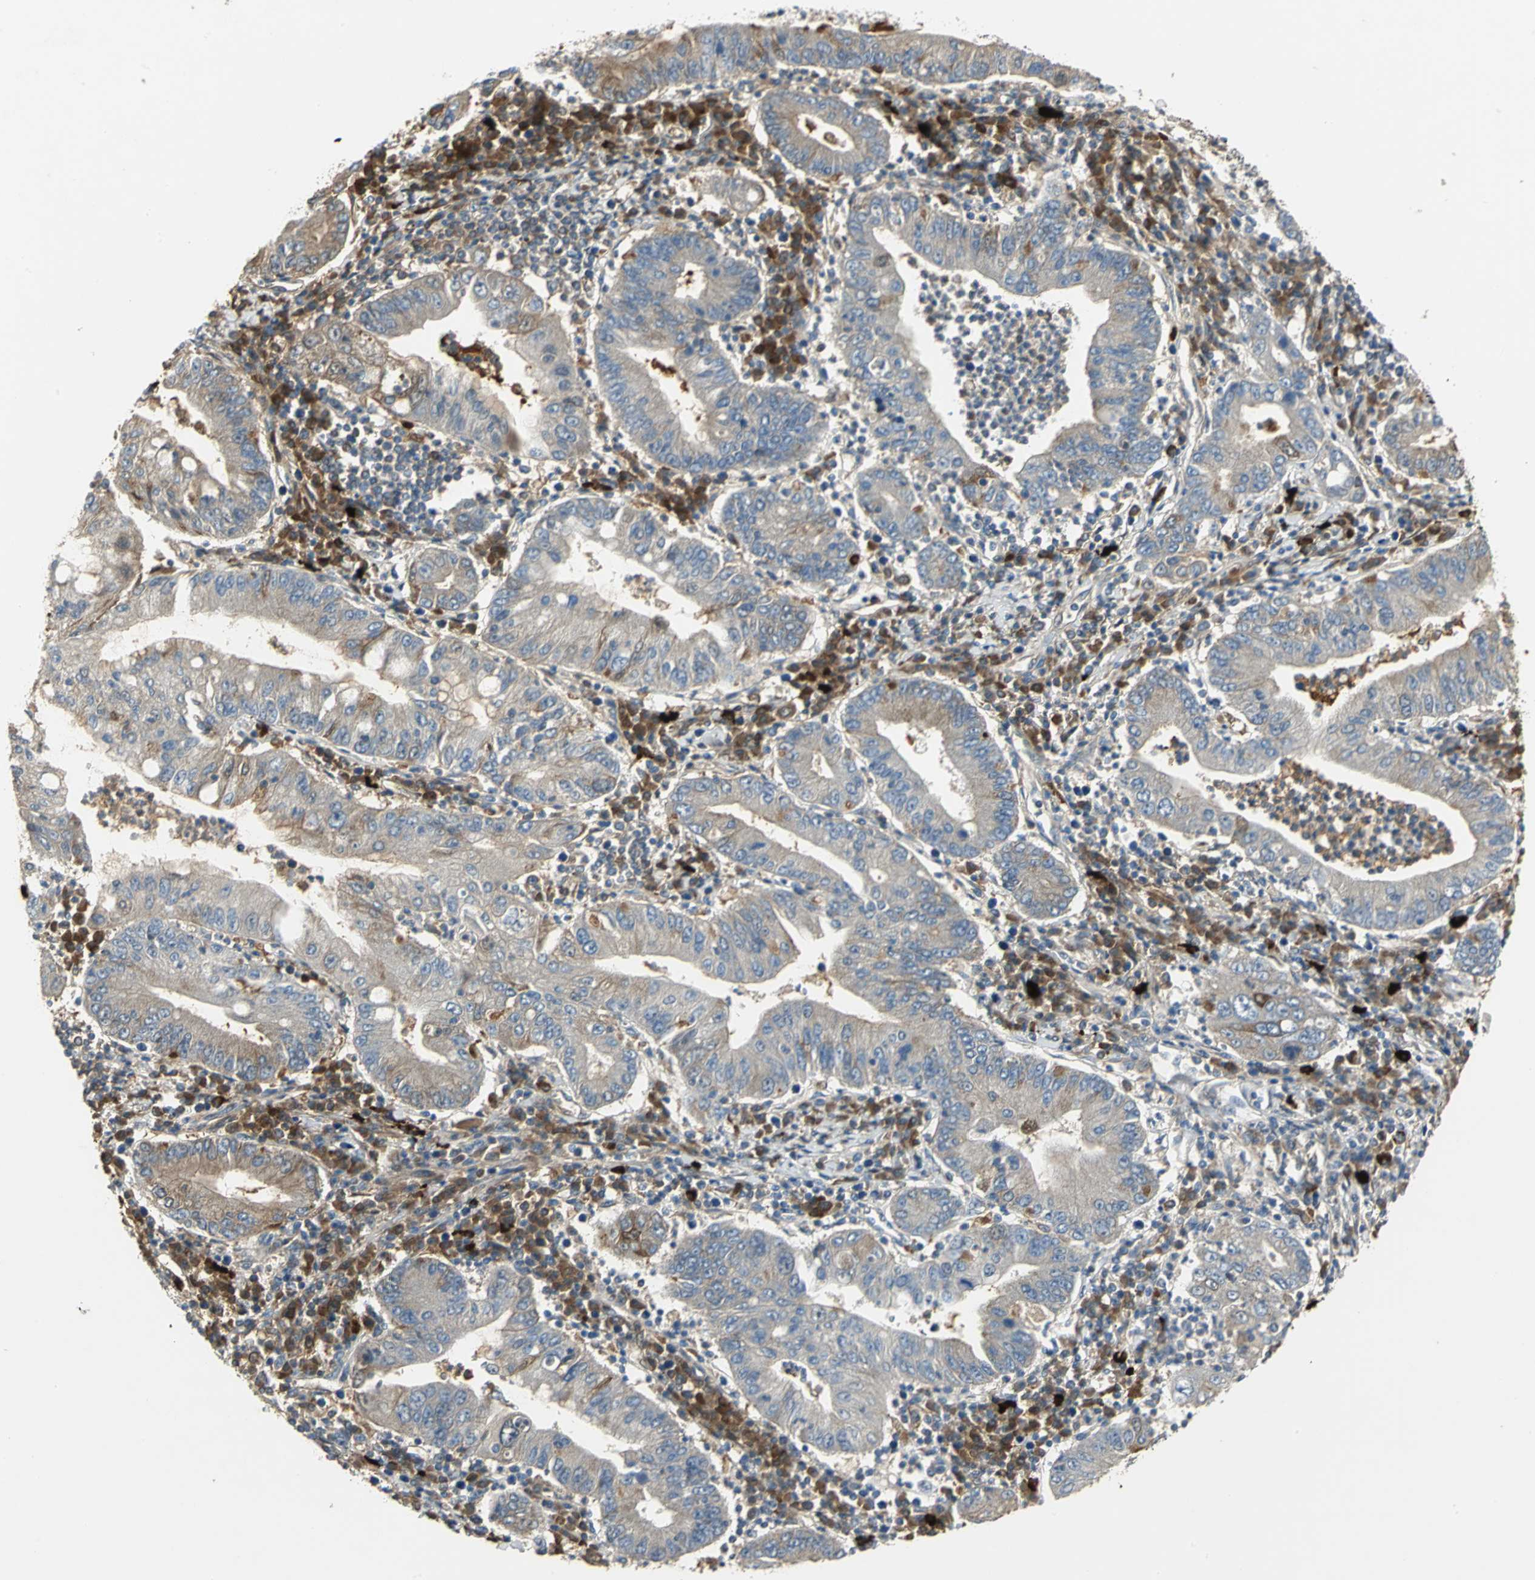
{"staining": {"intensity": "strong", "quantity": "25%-75%", "location": "cytoplasmic/membranous"}, "tissue": "stomach cancer", "cell_type": "Tumor cells", "image_type": "cancer", "snomed": [{"axis": "morphology", "description": "Normal tissue, NOS"}, {"axis": "morphology", "description": "Adenocarcinoma, NOS"}, {"axis": "topography", "description": "Esophagus"}, {"axis": "topography", "description": "Stomach, upper"}, {"axis": "topography", "description": "Peripheral nerve tissue"}], "caption": "The immunohistochemical stain highlights strong cytoplasmic/membranous staining in tumor cells of stomach adenocarcinoma tissue. The staining is performed using DAB (3,3'-diaminobenzidine) brown chromogen to label protein expression. The nuclei are counter-stained blue using hematoxylin.", "gene": "PROC", "patient": {"sex": "male", "age": 62}}